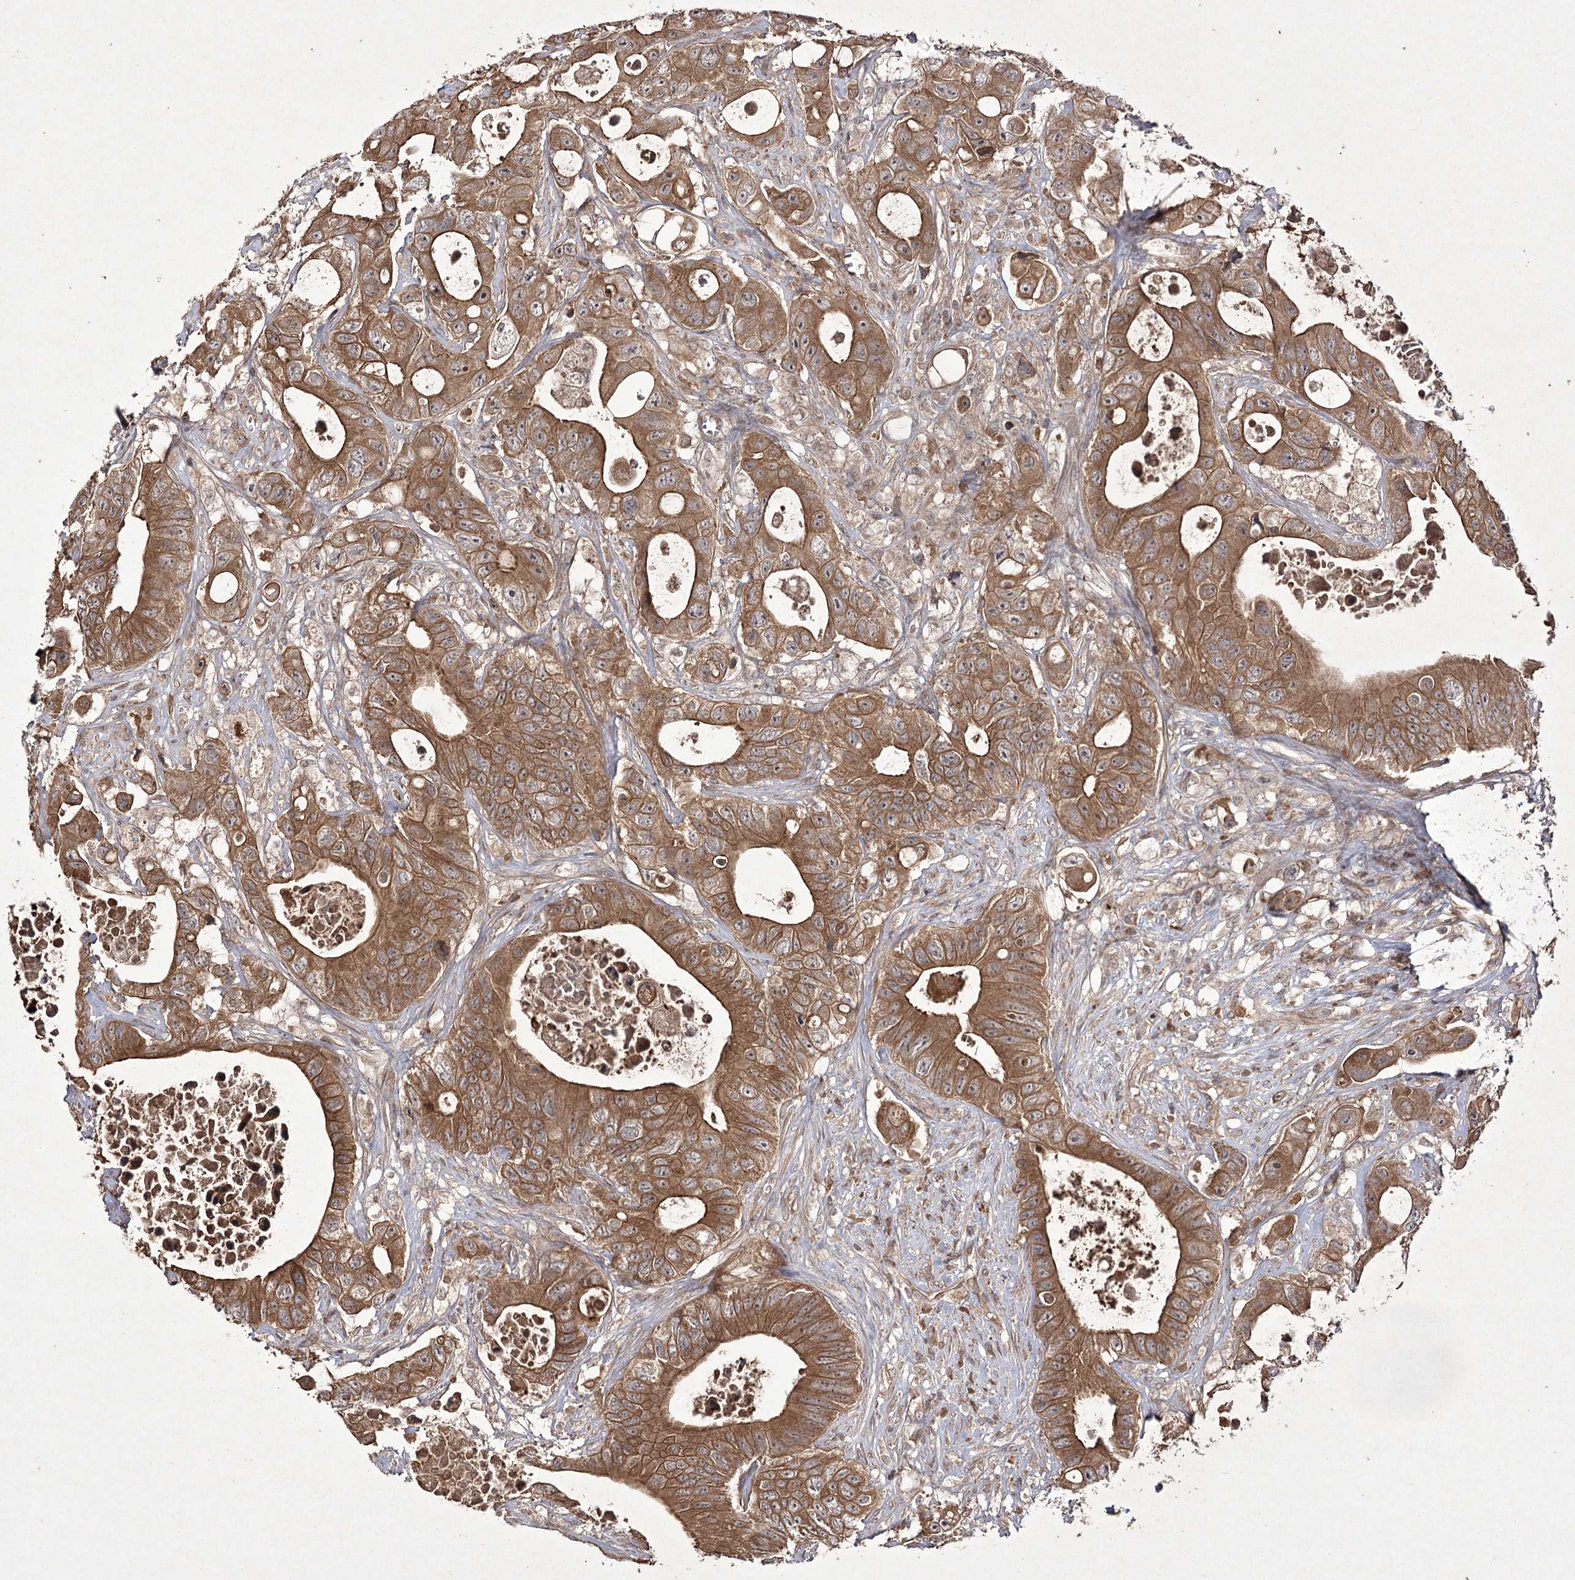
{"staining": {"intensity": "moderate", "quantity": ">75%", "location": "cytoplasmic/membranous"}, "tissue": "colorectal cancer", "cell_type": "Tumor cells", "image_type": "cancer", "snomed": [{"axis": "morphology", "description": "Adenocarcinoma, NOS"}, {"axis": "topography", "description": "Colon"}], "caption": "Immunohistochemical staining of human adenocarcinoma (colorectal) demonstrates medium levels of moderate cytoplasmic/membranous protein staining in about >75% of tumor cells. (IHC, brightfield microscopy, high magnification).", "gene": "FANCL", "patient": {"sex": "female", "age": 46}}